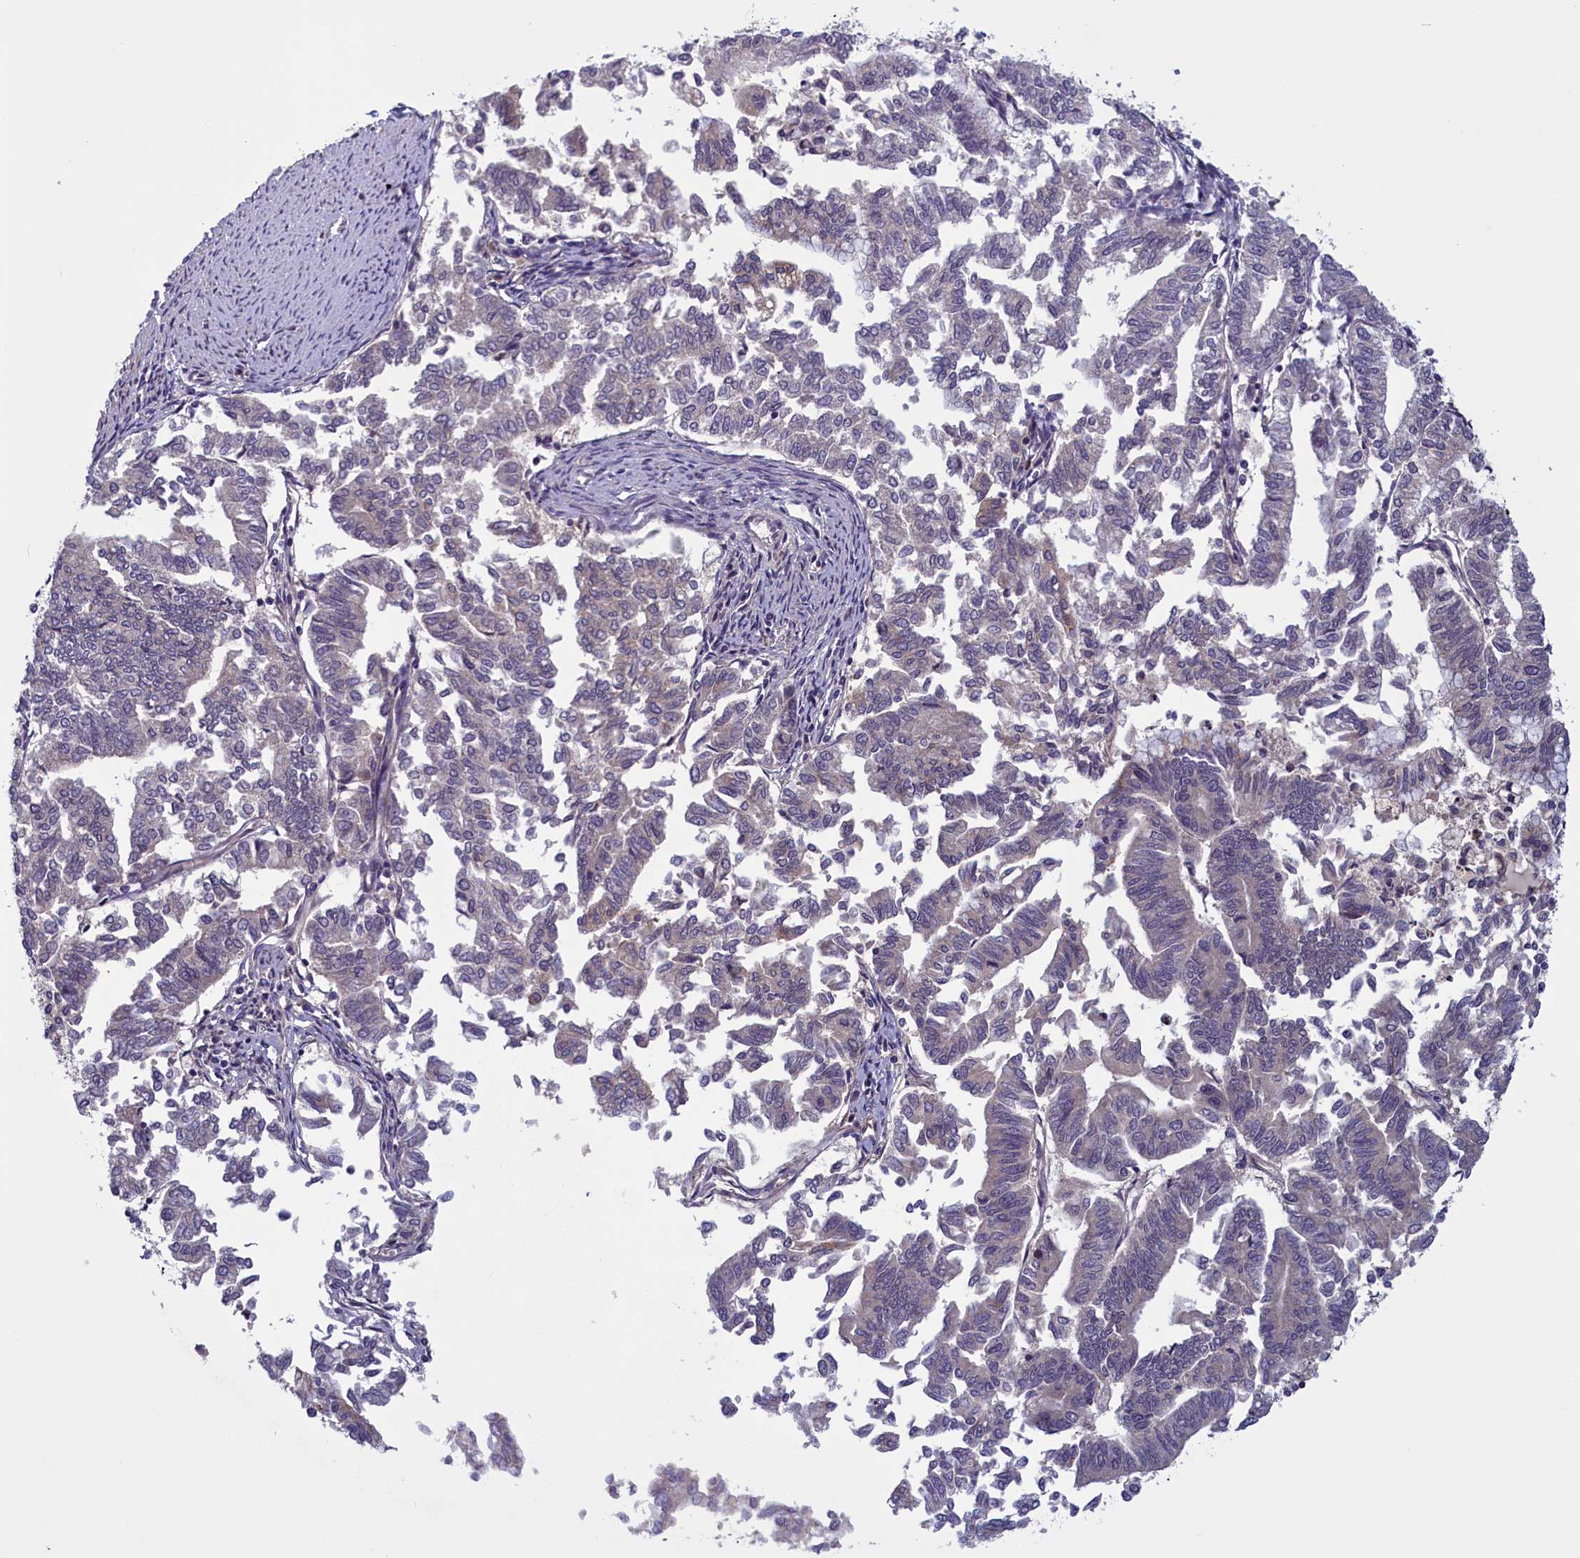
{"staining": {"intensity": "weak", "quantity": "<25%", "location": "cytoplasmic/membranous"}, "tissue": "endometrial cancer", "cell_type": "Tumor cells", "image_type": "cancer", "snomed": [{"axis": "morphology", "description": "Adenocarcinoma, NOS"}, {"axis": "topography", "description": "Endometrium"}], "caption": "Endometrial cancer was stained to show a protein in brown. There is no significant expression in tumor cells.", "gene": "NUBP1", "patient": {"sex": "female", "age": 79}}